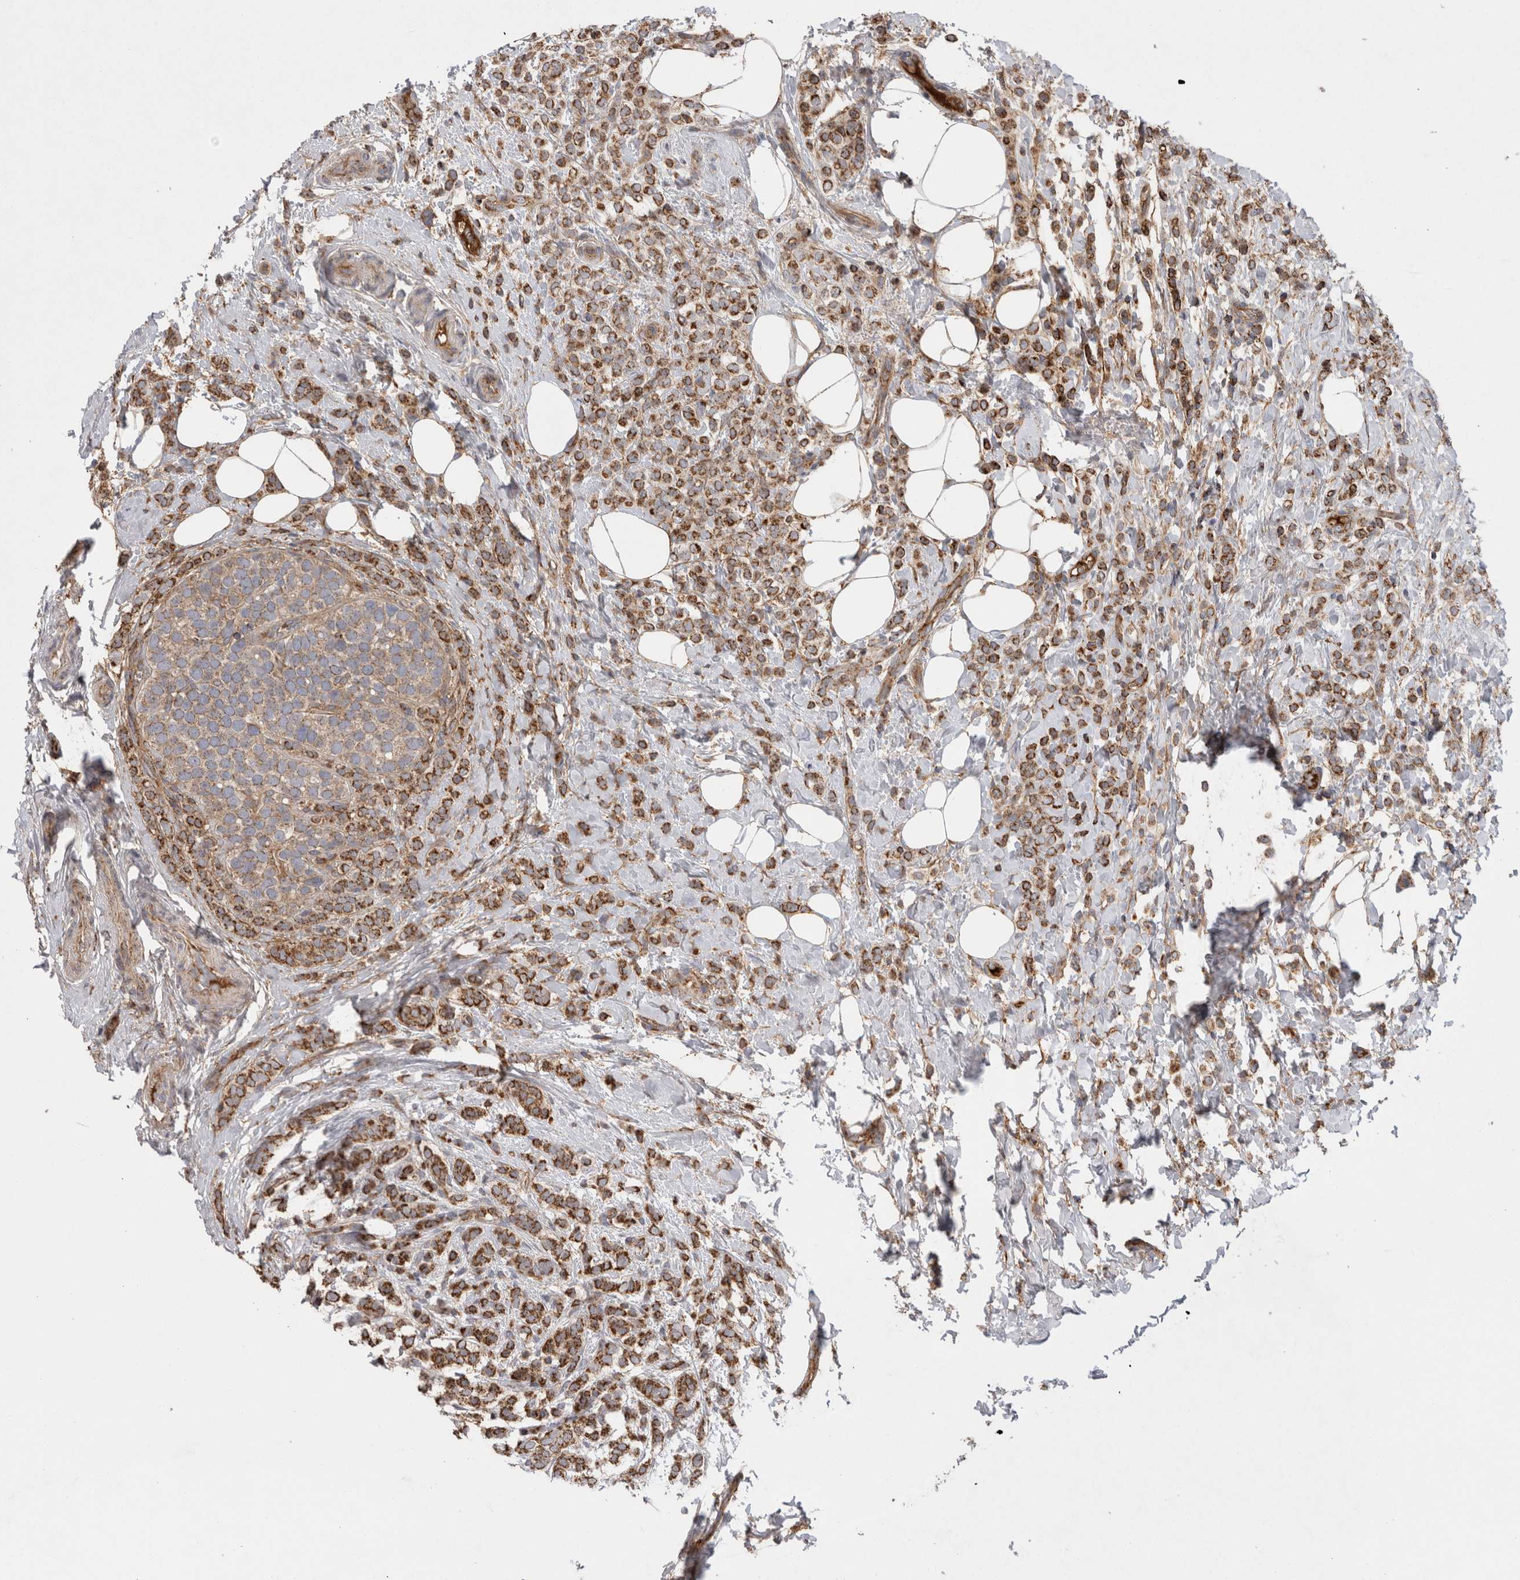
{"staining": {"intensity": "strong", "quantity": ">75%", "location": "cytoplasmic/membranous"}, "tissue": "breast cancer", "cell_type": "Tumor cells", "image_type": "cancer", "snomed": [{"axis": "morphology", "description": "Lobular carcinoma"}, {"axis": "topography", "description": "Breast"}], "caption": "IHC of breast lobular carcinoma shows high levels of strong cytoplasmic/membranous expression in approximately >75% of tumor cells.", "gene": "DARS2", "patient": {"sex": "female", "age": 50}}